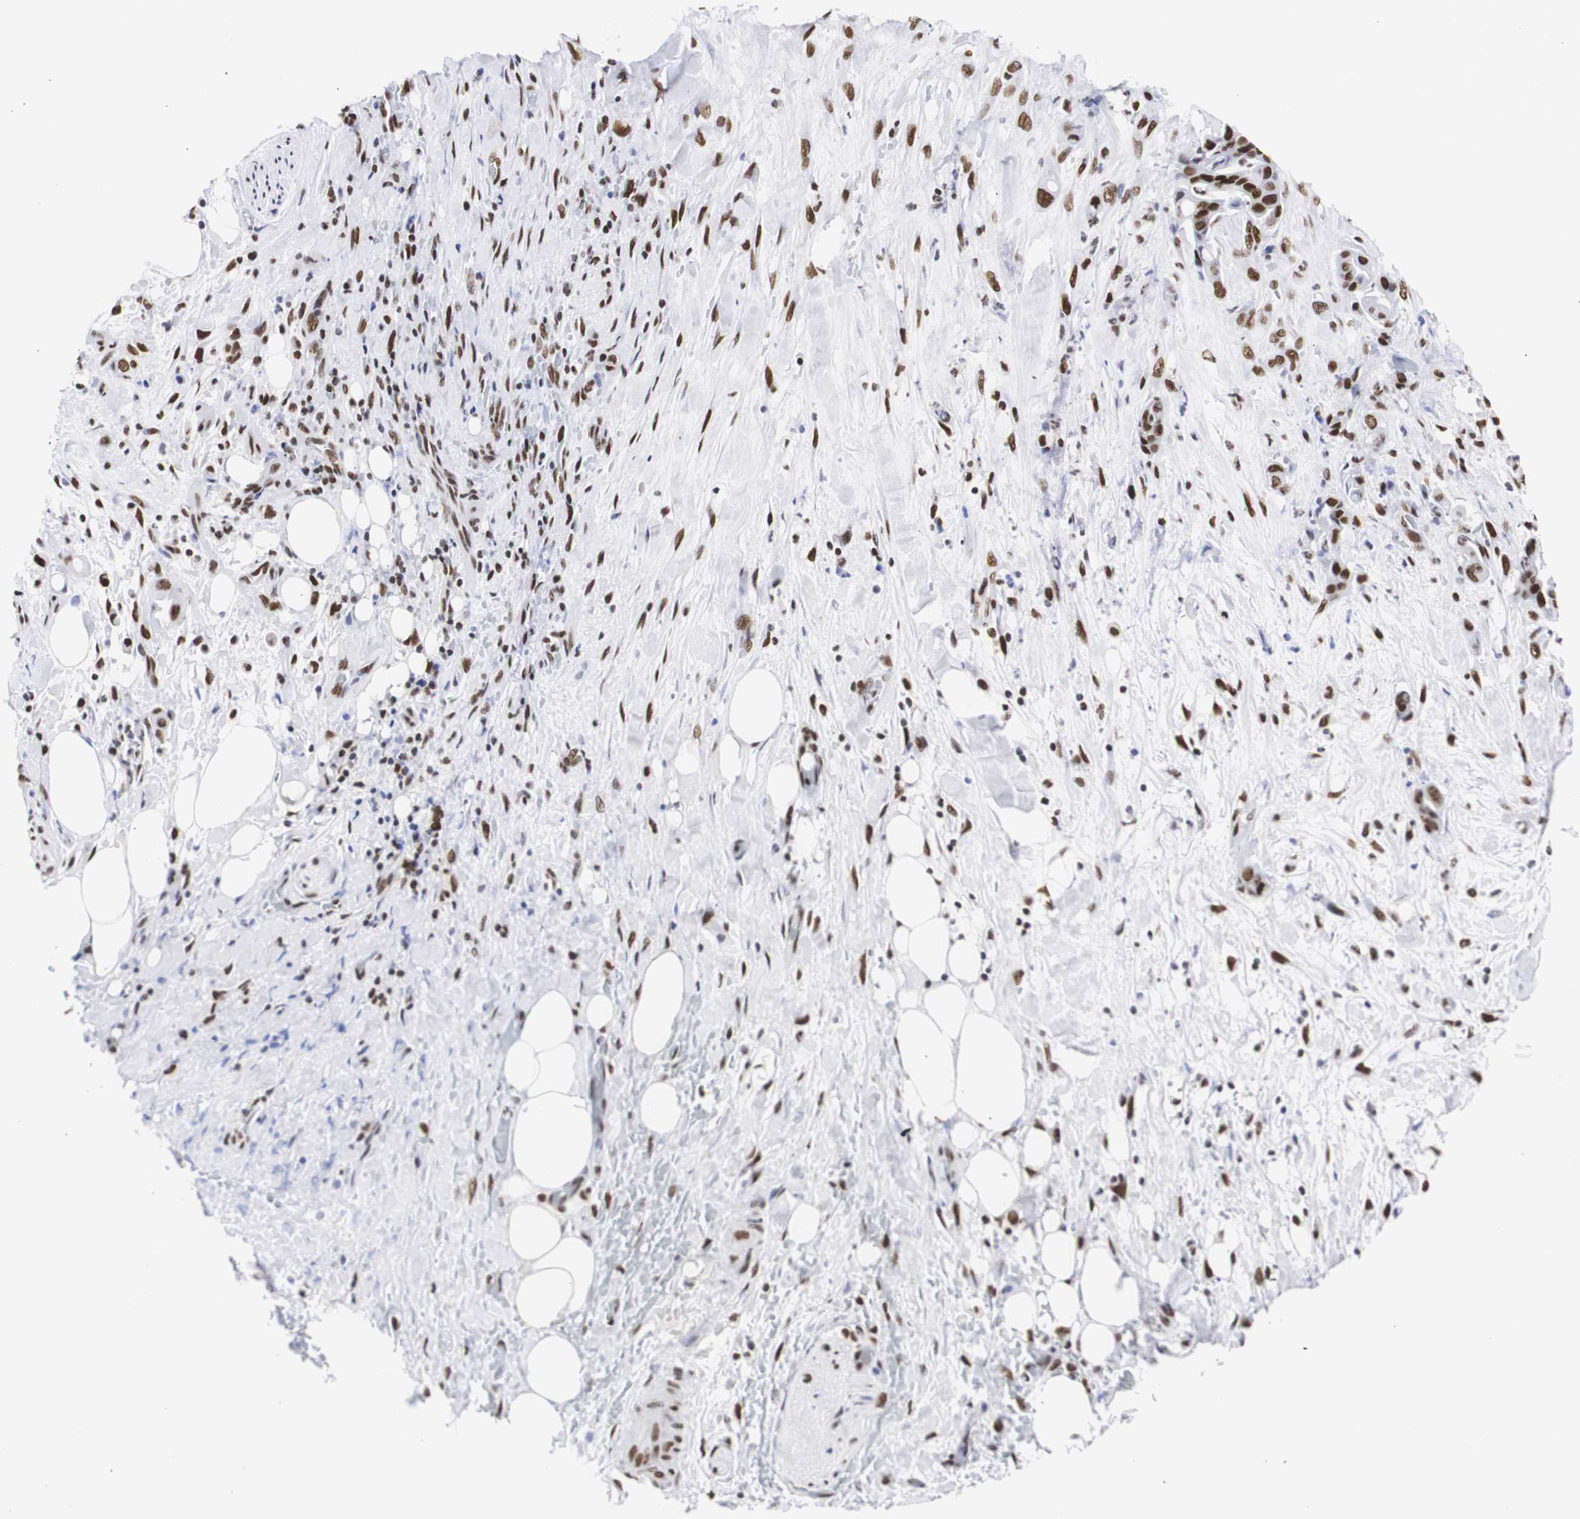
{"staining": {"intensity": "strong", "quantity": ">75%", "location": "nuclear"}, "tissue": "liver cancer", "cell_type": "Tumor cells", "image_type": "cancer", "snomed": [{"axis": "morphology", "description": "Cholangiocarcinoma"}, {"axis": "topography", "description": "Liver"}], "caption": "Immunohistochemical staining of cholangiocarcinoma (liver) shows high levels of strong nuclear protein positivity in approximately >75% of tumor cells.", "gene": "HNRNPH2", "patient": {"sex": "female", "age": 68}}